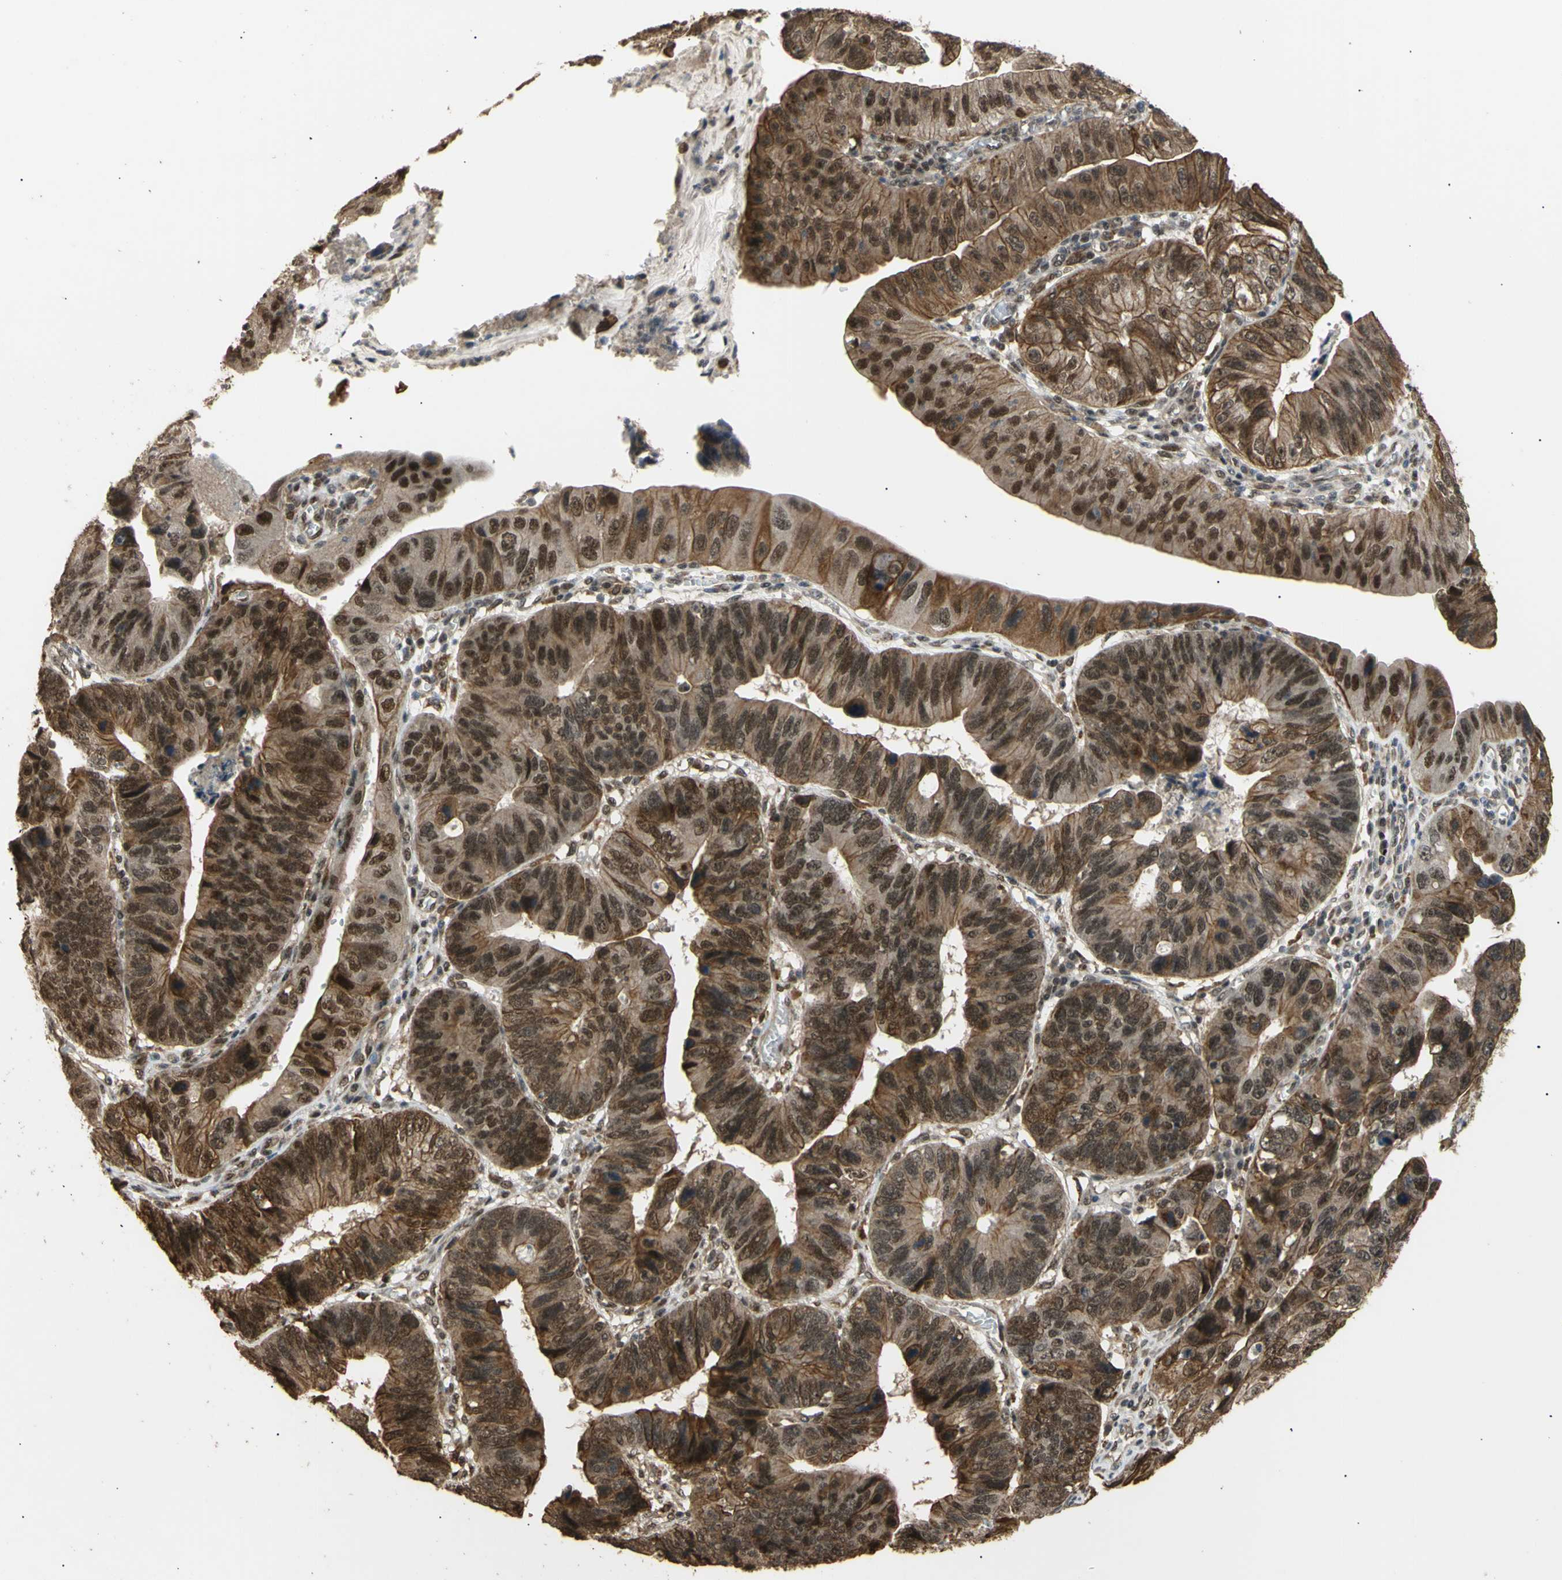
{"staining": {"intensity": "moderate", "quantity": ">75%", "location": "cytoplasmic/membranous,nuclear"}, "tissue": "stomach cancer", "cell_type": "Tumor cells", "image_type": "cancer", "snomed": [{"axis": "morphology", "description": "Adenocarcinoma, NOS"}, {"axis": "topography", "description": "Stomach"}], "caption": "Immunohistochemical staining of human stomach cancer shows medium levels of moderate cytoplasmic/membranous and nuclear protein positivity in approximately >75% of tumor cells.", "gene": "GTF2E2", "patient": {"sex": "male", "age": 59}}